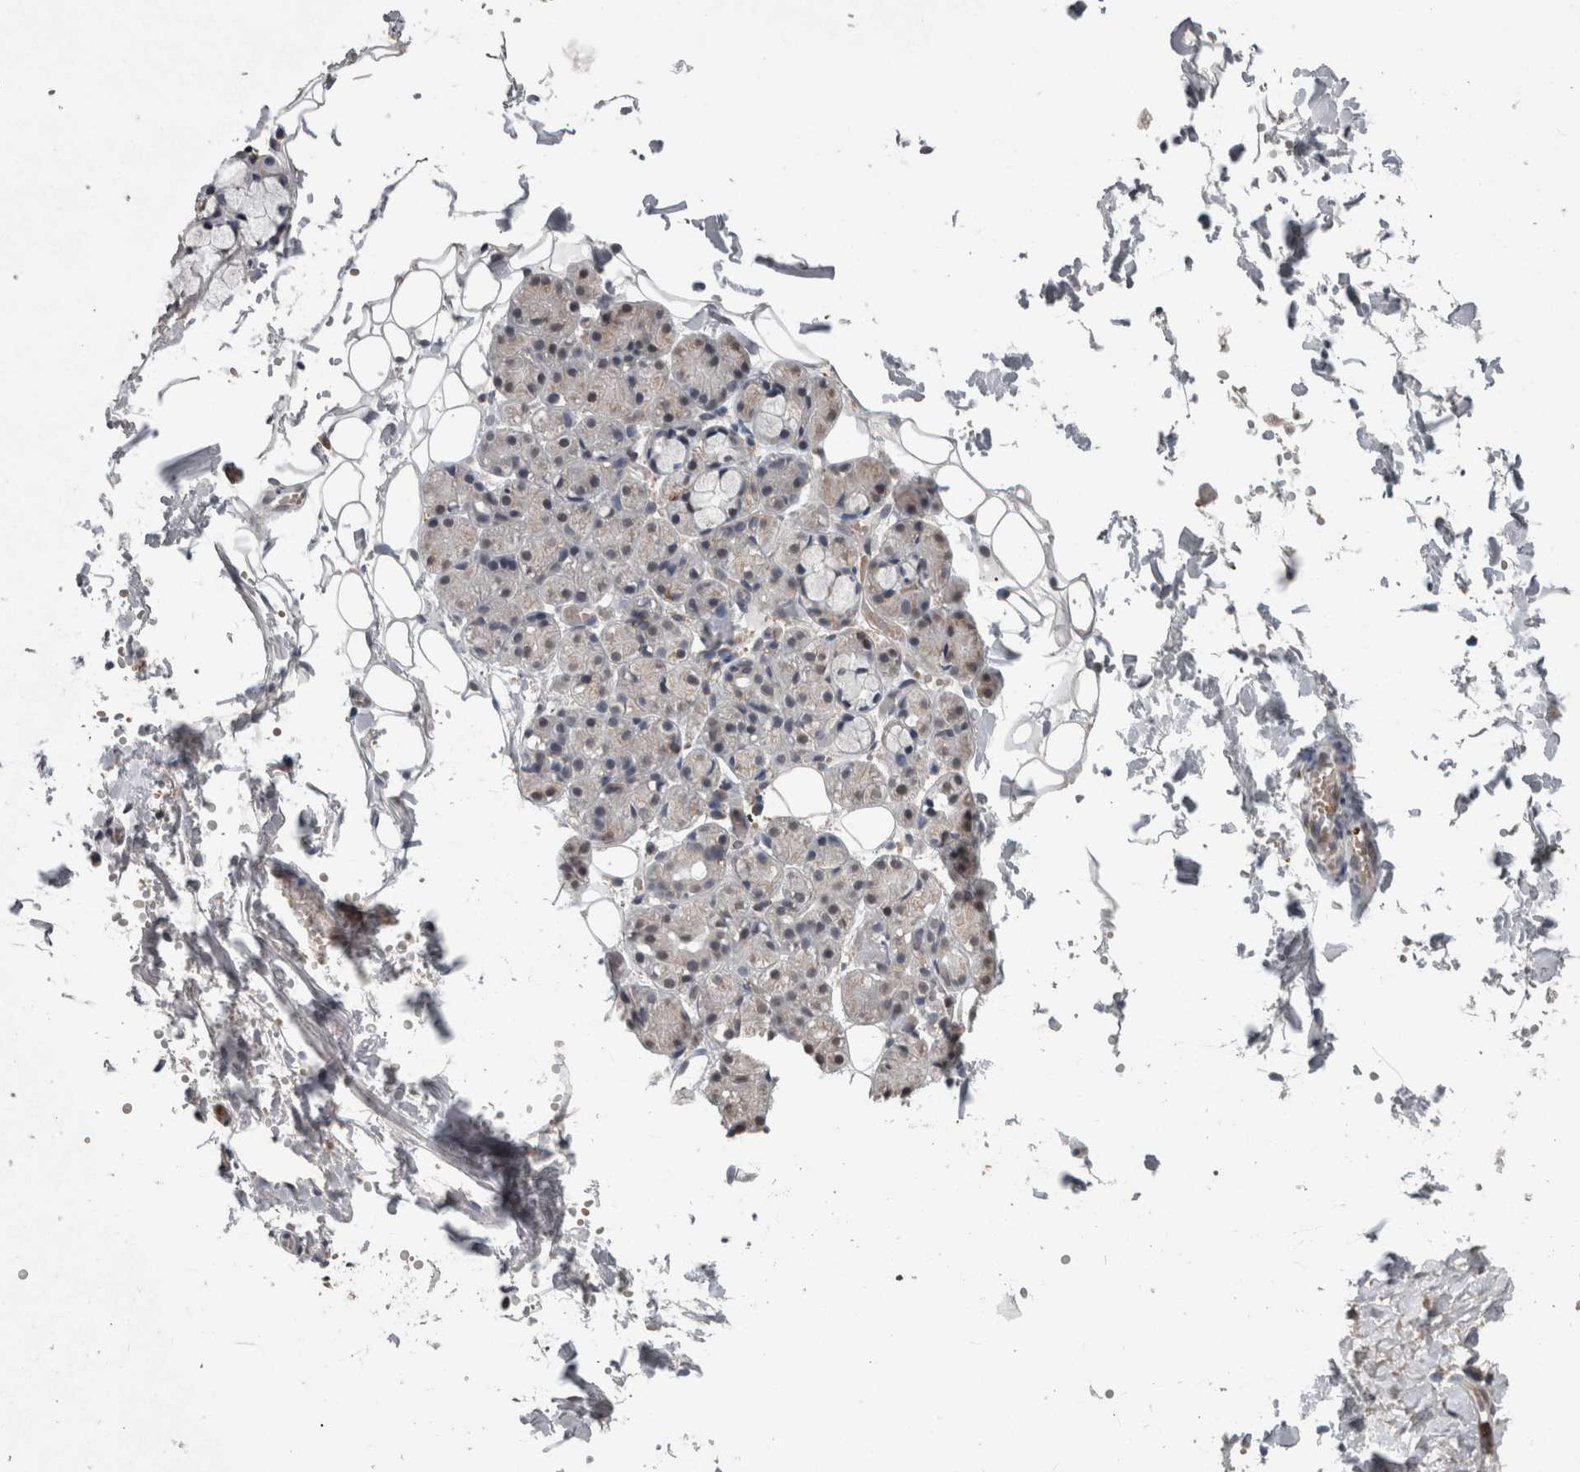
{"staining": {"intensity": "moderate", "quantity": "<25%", "location": "nuclear"}, "tissue": "salivary gland", "cell_type": "Glandular cells", "image_type": "normal", "snomed": [{"axis": "morphology", "description": "Normal tissue, NOS"}, {"axis": "topography", "description": "Salivary gland"}], "caption": "Normal salivary gland was stained to show a protein in brown. There is low levels of moderate nuclear staining in about <25% of glandular cells. Using DAB (brown) and hematoxylin (blue) stains, captured at high magnification using brightfield microscopy.", "gene": "MAFF", "patient": {"sex": "male", "age": 63}}